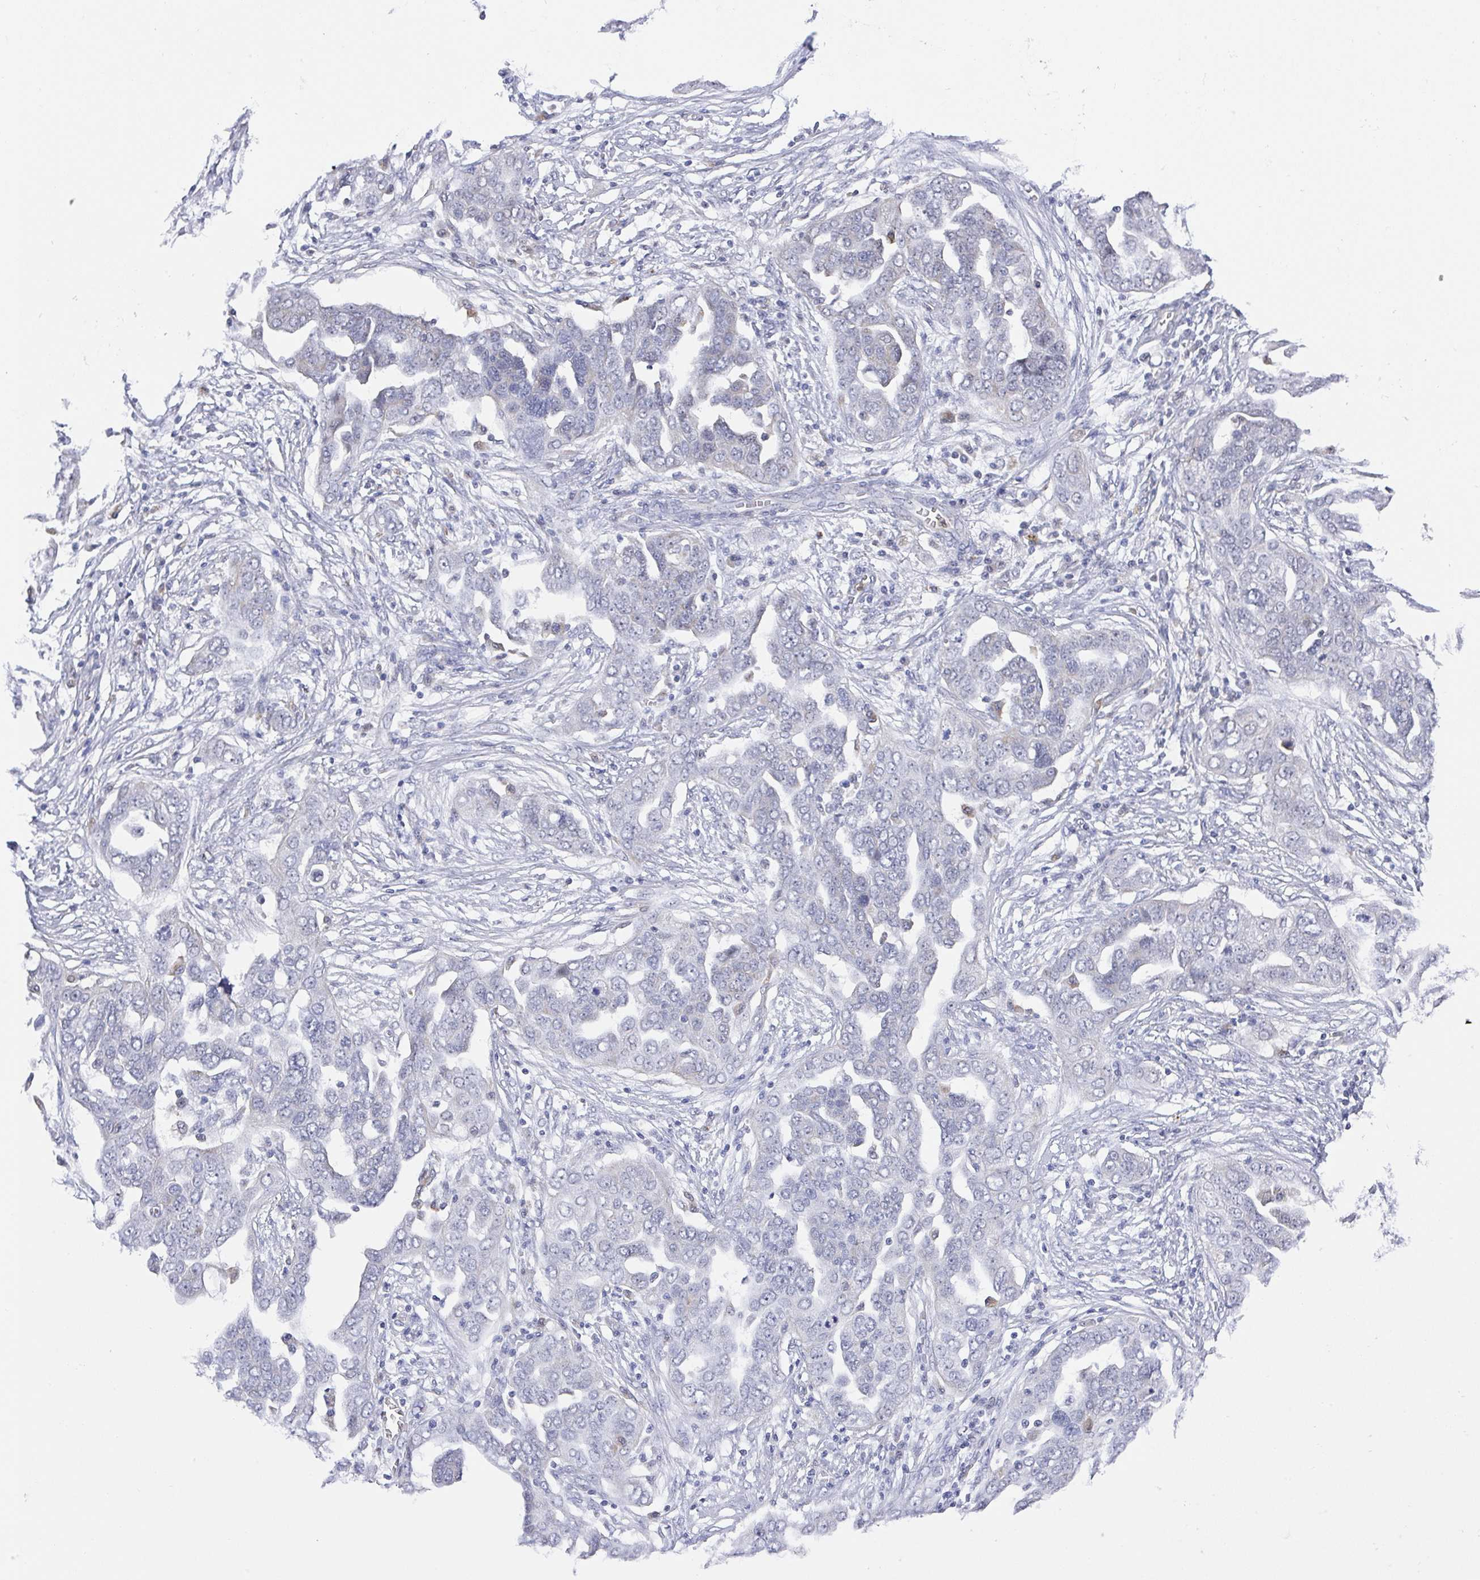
{"staining": {"intensity": "negative", "quantity": "none", "location": "none"}, "tissue": "ovarian cancer", "cell_type": "Tumor cells", "image_type": "cancer", "snomed": [{"axis": "morphology", "description": "Cystadenocarcinoma, serous, NOS"}, {"axis": "topography", "description": "Ovary"}], "caption": "Ovarian serous cystadenocarcinoma was stained to show a protein in brown. There is no significant positivity in tumor cells.", "gene": "NCF1", "patient": {"sex": "female", "age": 59}}